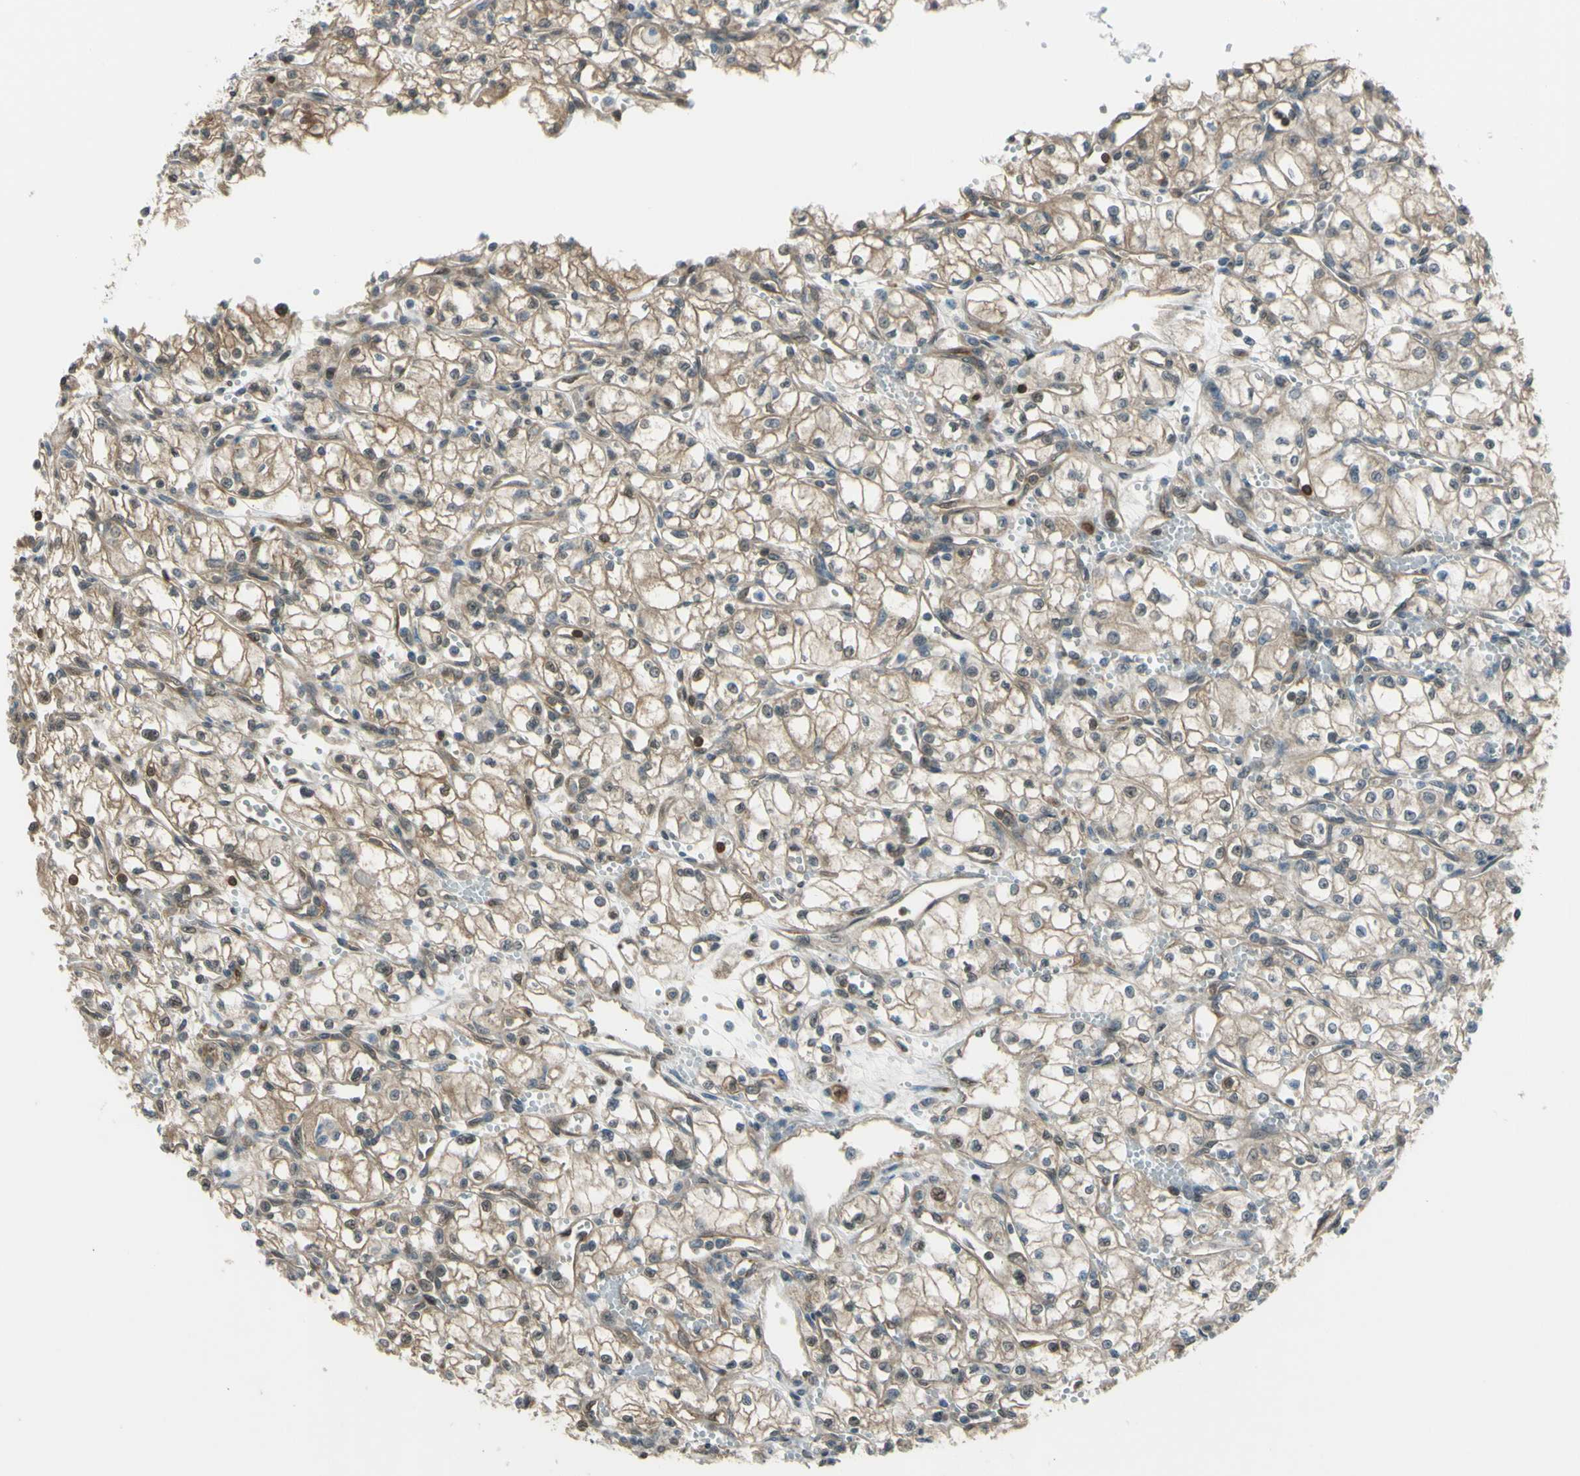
{"staining": {"intensity": "weak", "quantity": "25%-75%", "location": "cytoplasmic/membranous"}, "tissue": "renal cancer", "cell_type": "Tumor cells", "image_type": "cancer", "snomed": [{"axis": "morphology", "description": "Normal tissue, NOS"}, {"axis": "morphology", "description": "Adenocarcinoma, NOS"}, {"axis": "topography", "description": "Kidney"}], "caption": "Renal cancer (adenocarcinoma) stained with DAB IHC reveals low levels of weak cytoplasmic/membranous positivity in approximately 25%-75% of tumor cells. (DAB (3,3'-diaminobenzidine) IHC, brown staining for protein, blue staining for nuclei).", "gene": "YWHAQ", "patient": {"sex": "male", "age": 59}}